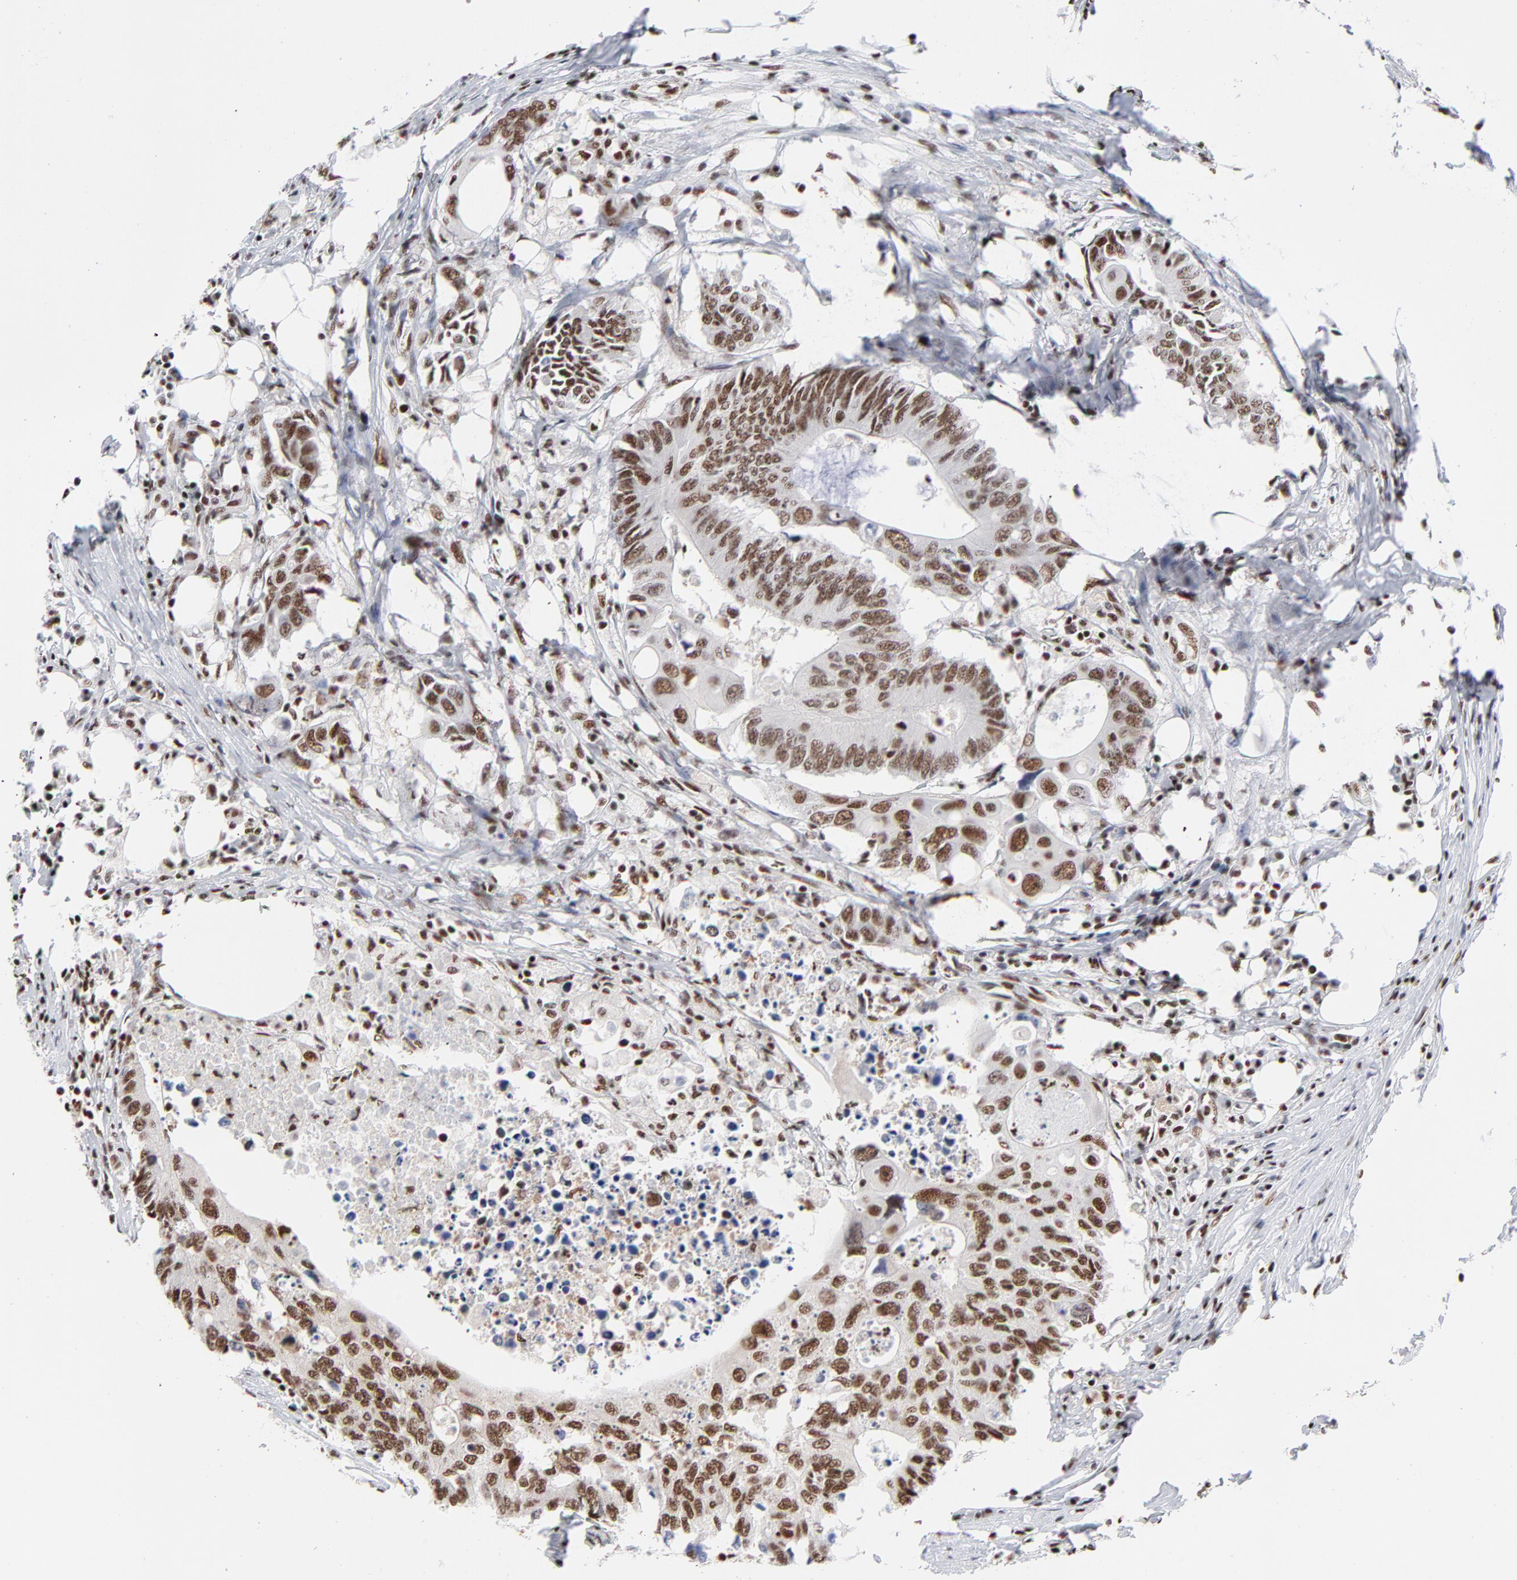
{"staining": {"intensity": "strong", "quantity": ">75%", "location": "nuclear"}, "tissue": "colorectal cancer", "cell_type": "Tumor cells", "image_type": "cancer", "snomed": [{"axis": "morphology", "description": "Adenocarcinoma, NOS"}, {"axis": "topography", "description": "Colon"}], "caption": "This is an image of IHC staining of adenocarcinoma (colorectal), which shows strong positivity in the nuclear of tumor cells.", "gene": "CREB1", "patient": {"sex": "male", "age": 71}}